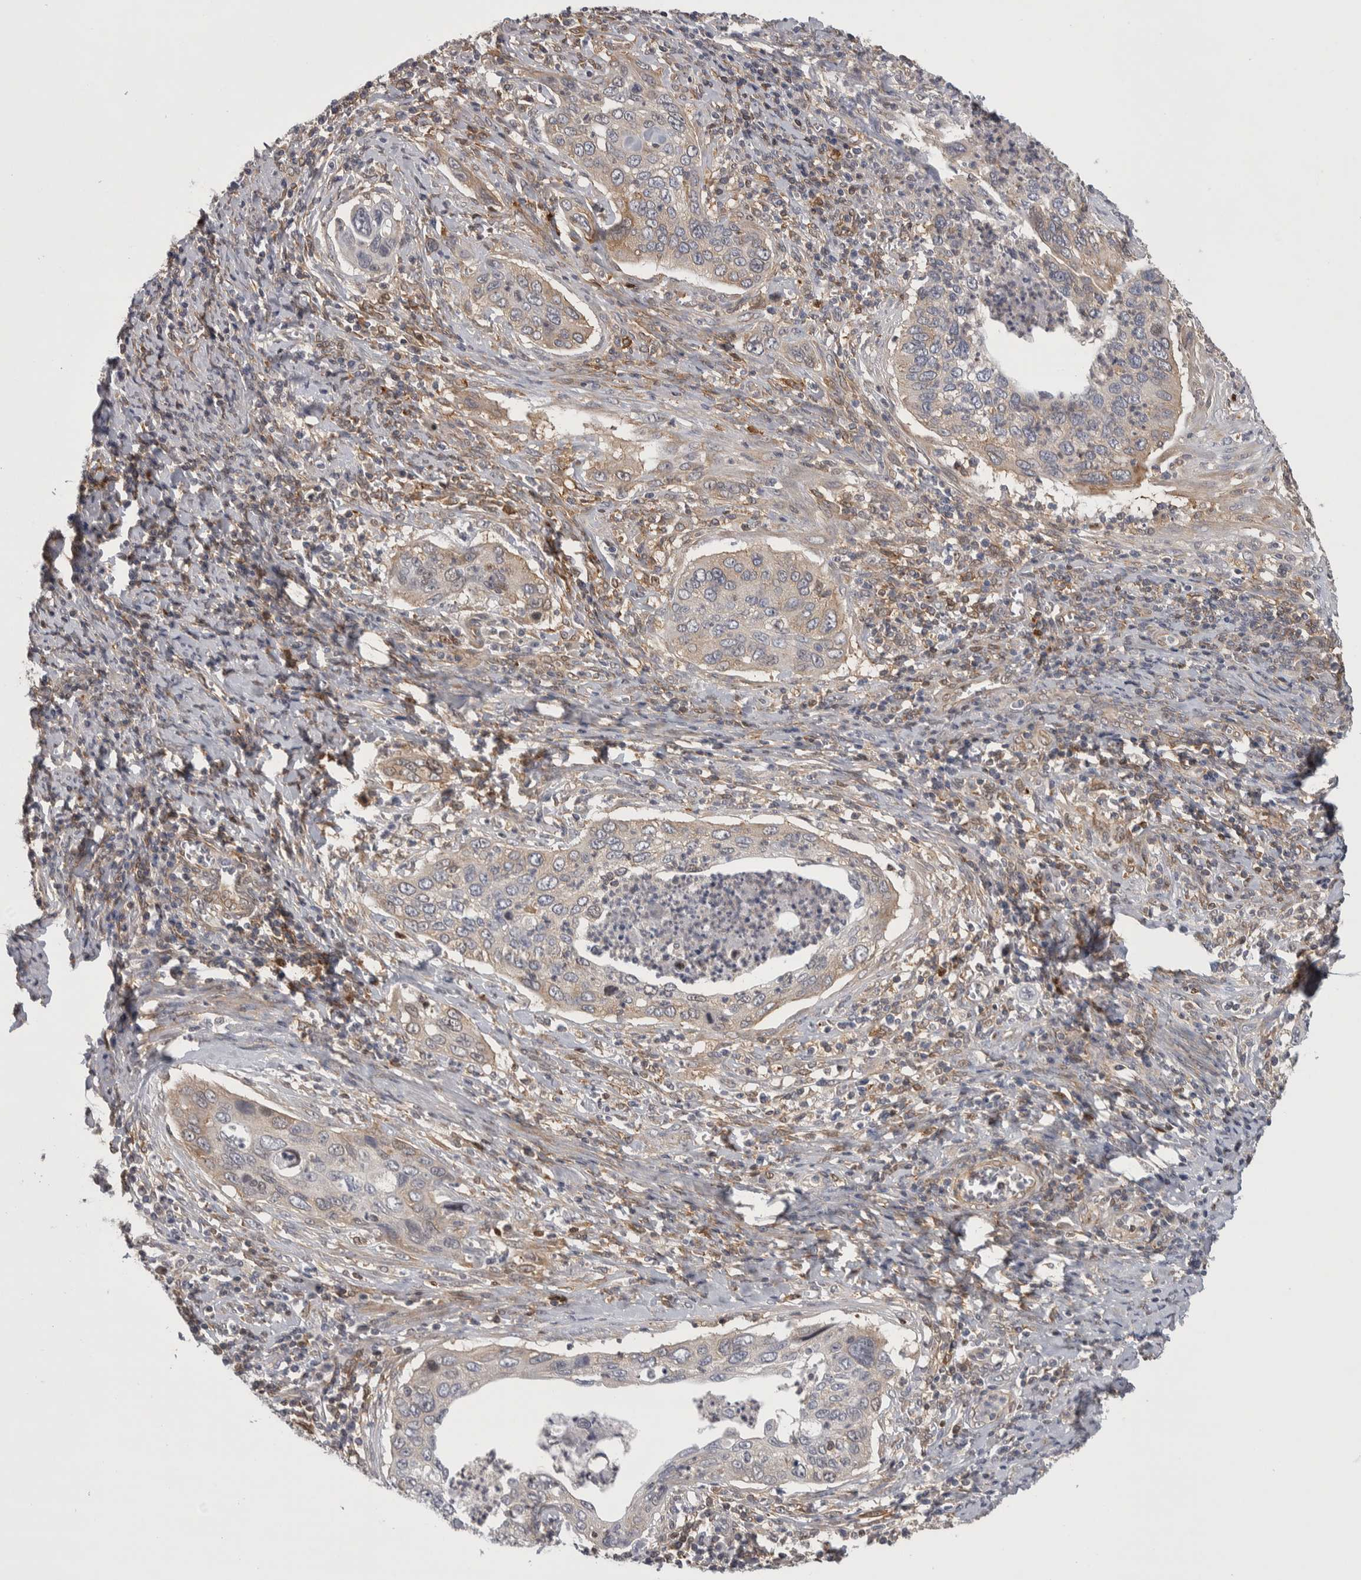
{"staining": {"intensity": "weak", "quantity": "<25%", "location": "cytoplasmic/membranous"}, "tissue": "cervical cancer", "cell_type": "Tumor cells", "image_type": "cancer", "snomed": [{"axis": "morphology", "description": "Squamous cell carcinoma, NOS"}, {"axis": "topography", "description": "Cervix"}], "caption": "Protein analysis of cervical cancer (squamous cell carcinoma) exhibits no significant positivity in tumor cells.", "gene": "NFKB2", "patient": {"sex": "female", "age": 53}}